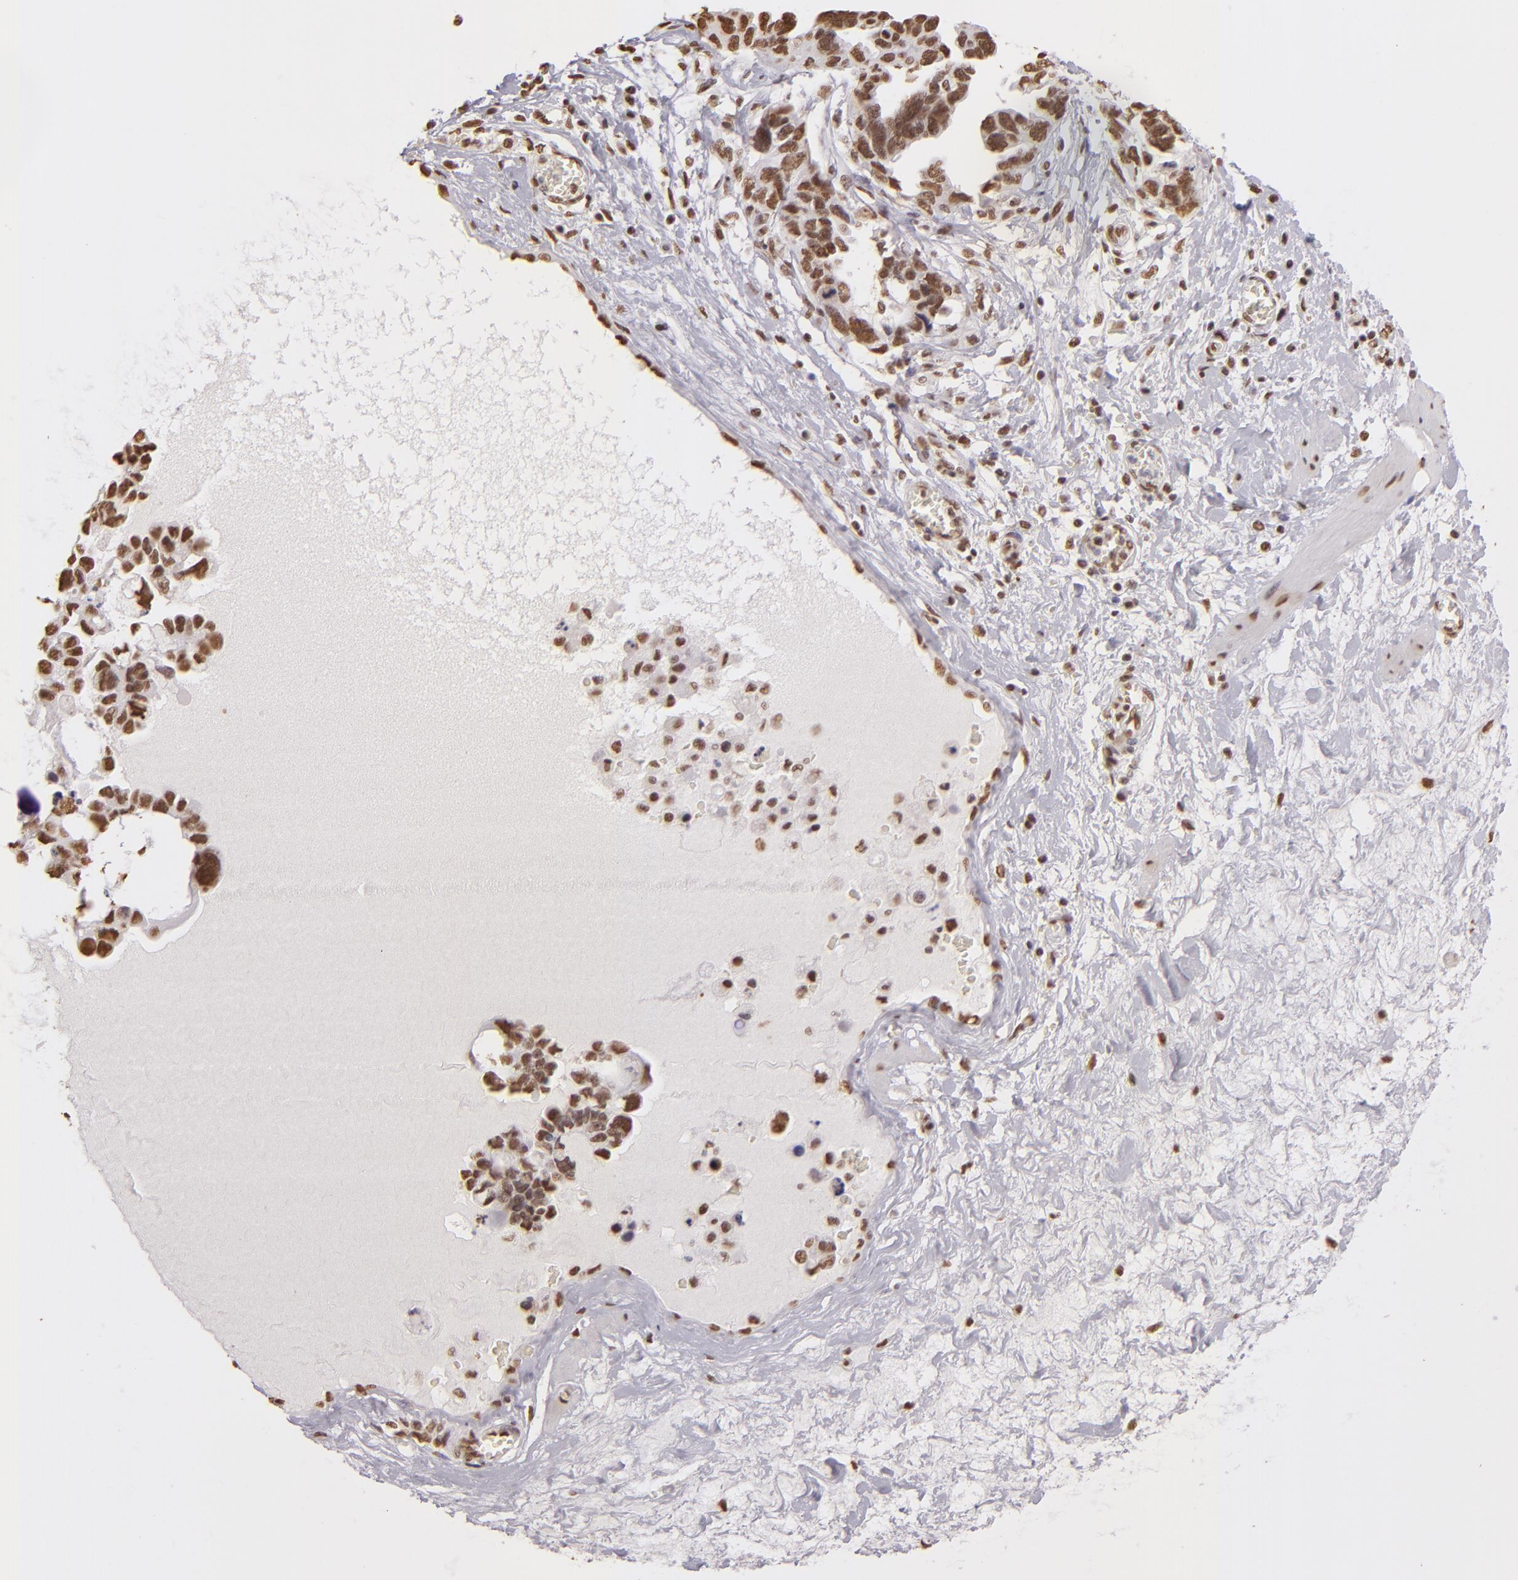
{"staining": {"intensity": "strong", "quantity": ">75%", "location": "nuclear"}, "tissue": "ovarian cancer", "cell_type": "Tumor cells", "image_type": "cancer", "snomed": [{"axis": "morphology", "description": "Cystadenocarcinoma, serous, NOS"}, {"axis": "topography", "description": "Ovary"}], "caption": "About >75% of tumor cells in human ovarian serous cystadenocarcinoma show strong nuclear protein positivity as visualized by brown immunohistochemical staining.", "gene": "PAPOLA", "patient": {"sex": "female", "age": 63}}